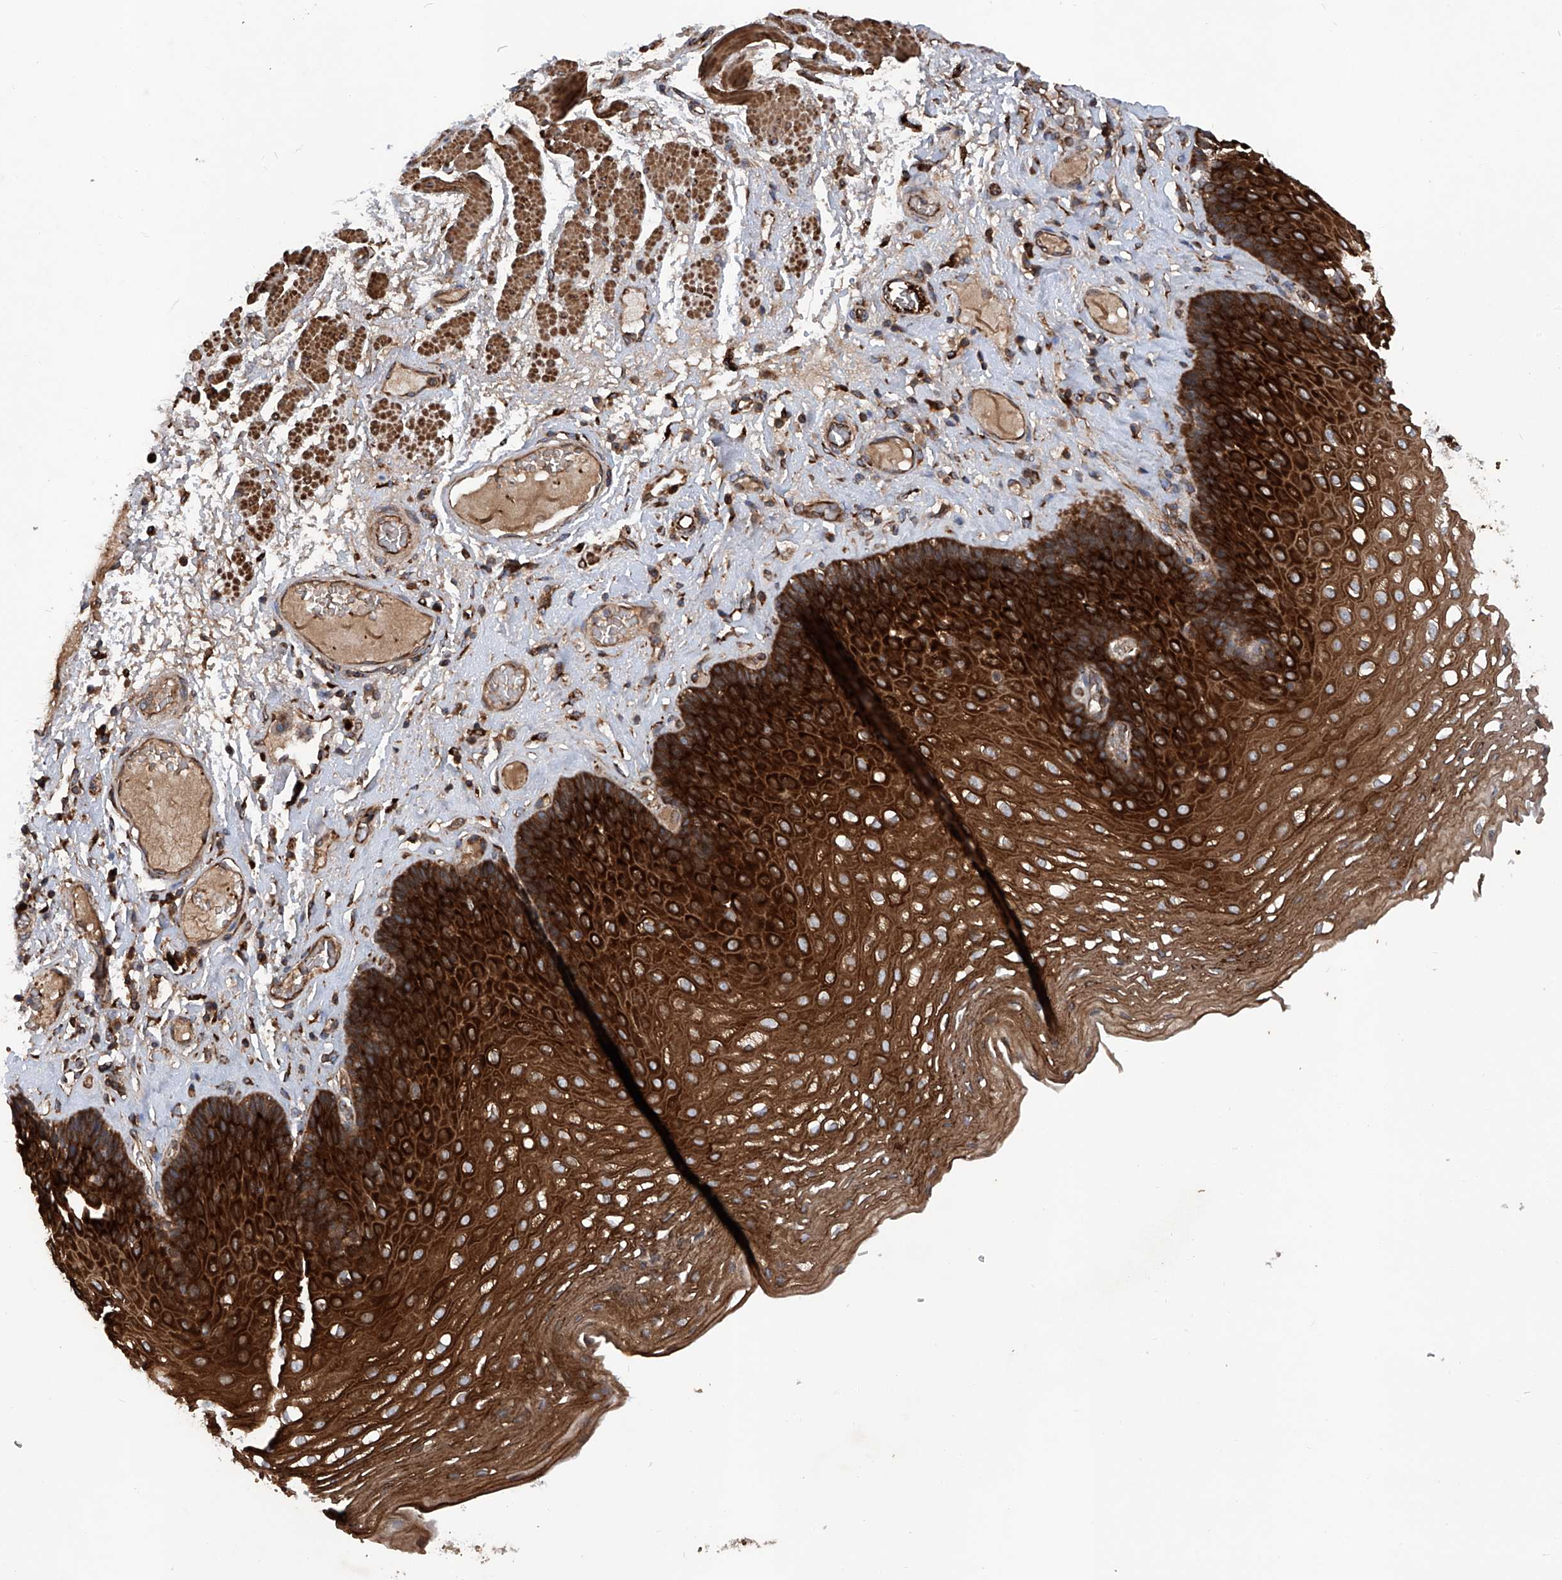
{"staining": {"intensity": "strong", "quantity": ">75%", "location": "cytoplasmic/membranous"}, "tissue": "esophagus", "cell_type": "Squamous epithelial cells", "image_type": "normal", "snomed": [{"axis": "morphology", "description": "Normal tissue, NOS"}, {"axis": "topography", "description": "Esophagus"}], "caption": "IHC histopathology image of unremarkable esophagus stained for a protein (brown), which demonstrates high levels of strong cytoplasmic/membranous expression in approximately >75% of squamous epithelial cells.", "gene": "ASCC3", "patient": {"sex": "female", "age": 66}}